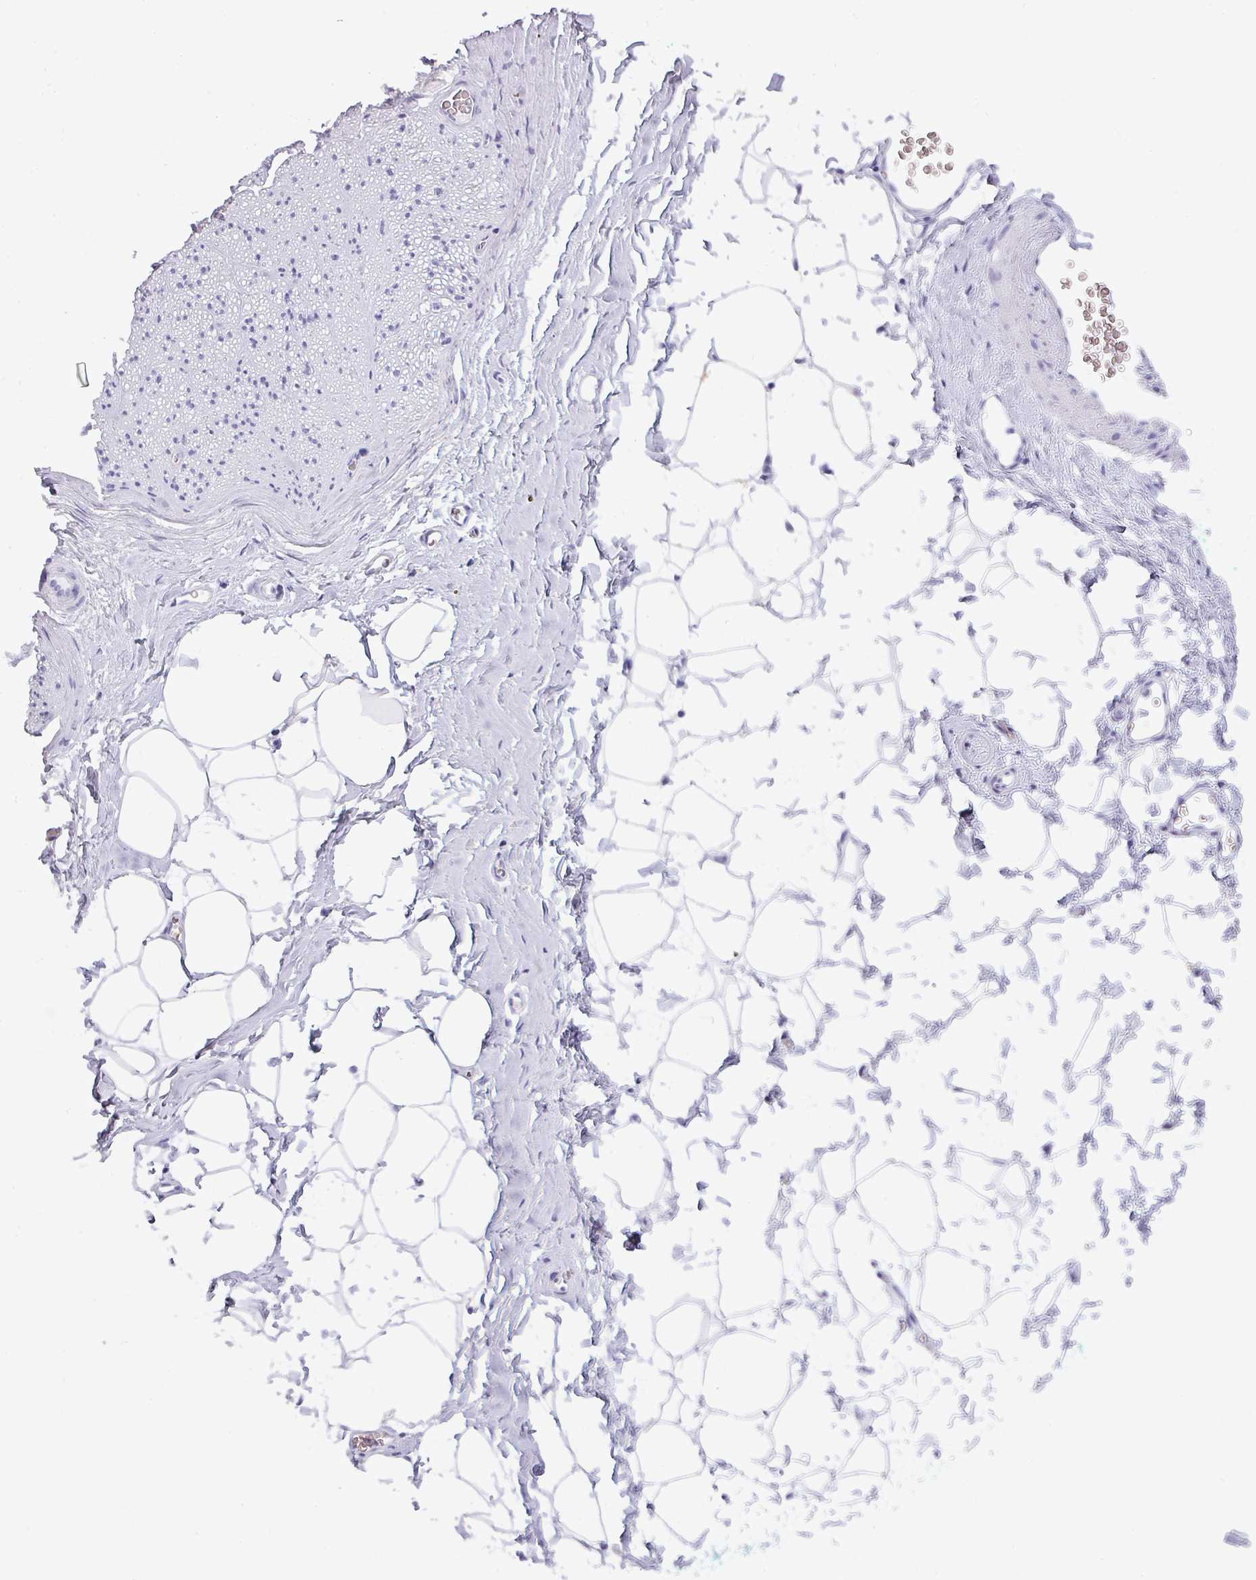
{"staining": {"intensity": "negative", "quantity": "none", "location": "none"}, "tissue": "adipose tissue", "cell_type": "Adipocytes", "image_type": "normal", "snomed": [{"axis": "morphology", "description": "Normal tissue, NOS"}, {"axis": "morphology", "description": "Adenocarcinoma, High grade"}, {"axis": "topography", "description": "Prostate"}, {"axis": "topography", "description": "Peripheral nerve tissue"}], "caption": "DAB (3,3'-diaminobenzidine) immunohistochemical staining of normal human adipose tissue reveals no significant positivity in adipocytes.", "gene": "PGA3", "patient": {"sex": "male", "age": 68}}